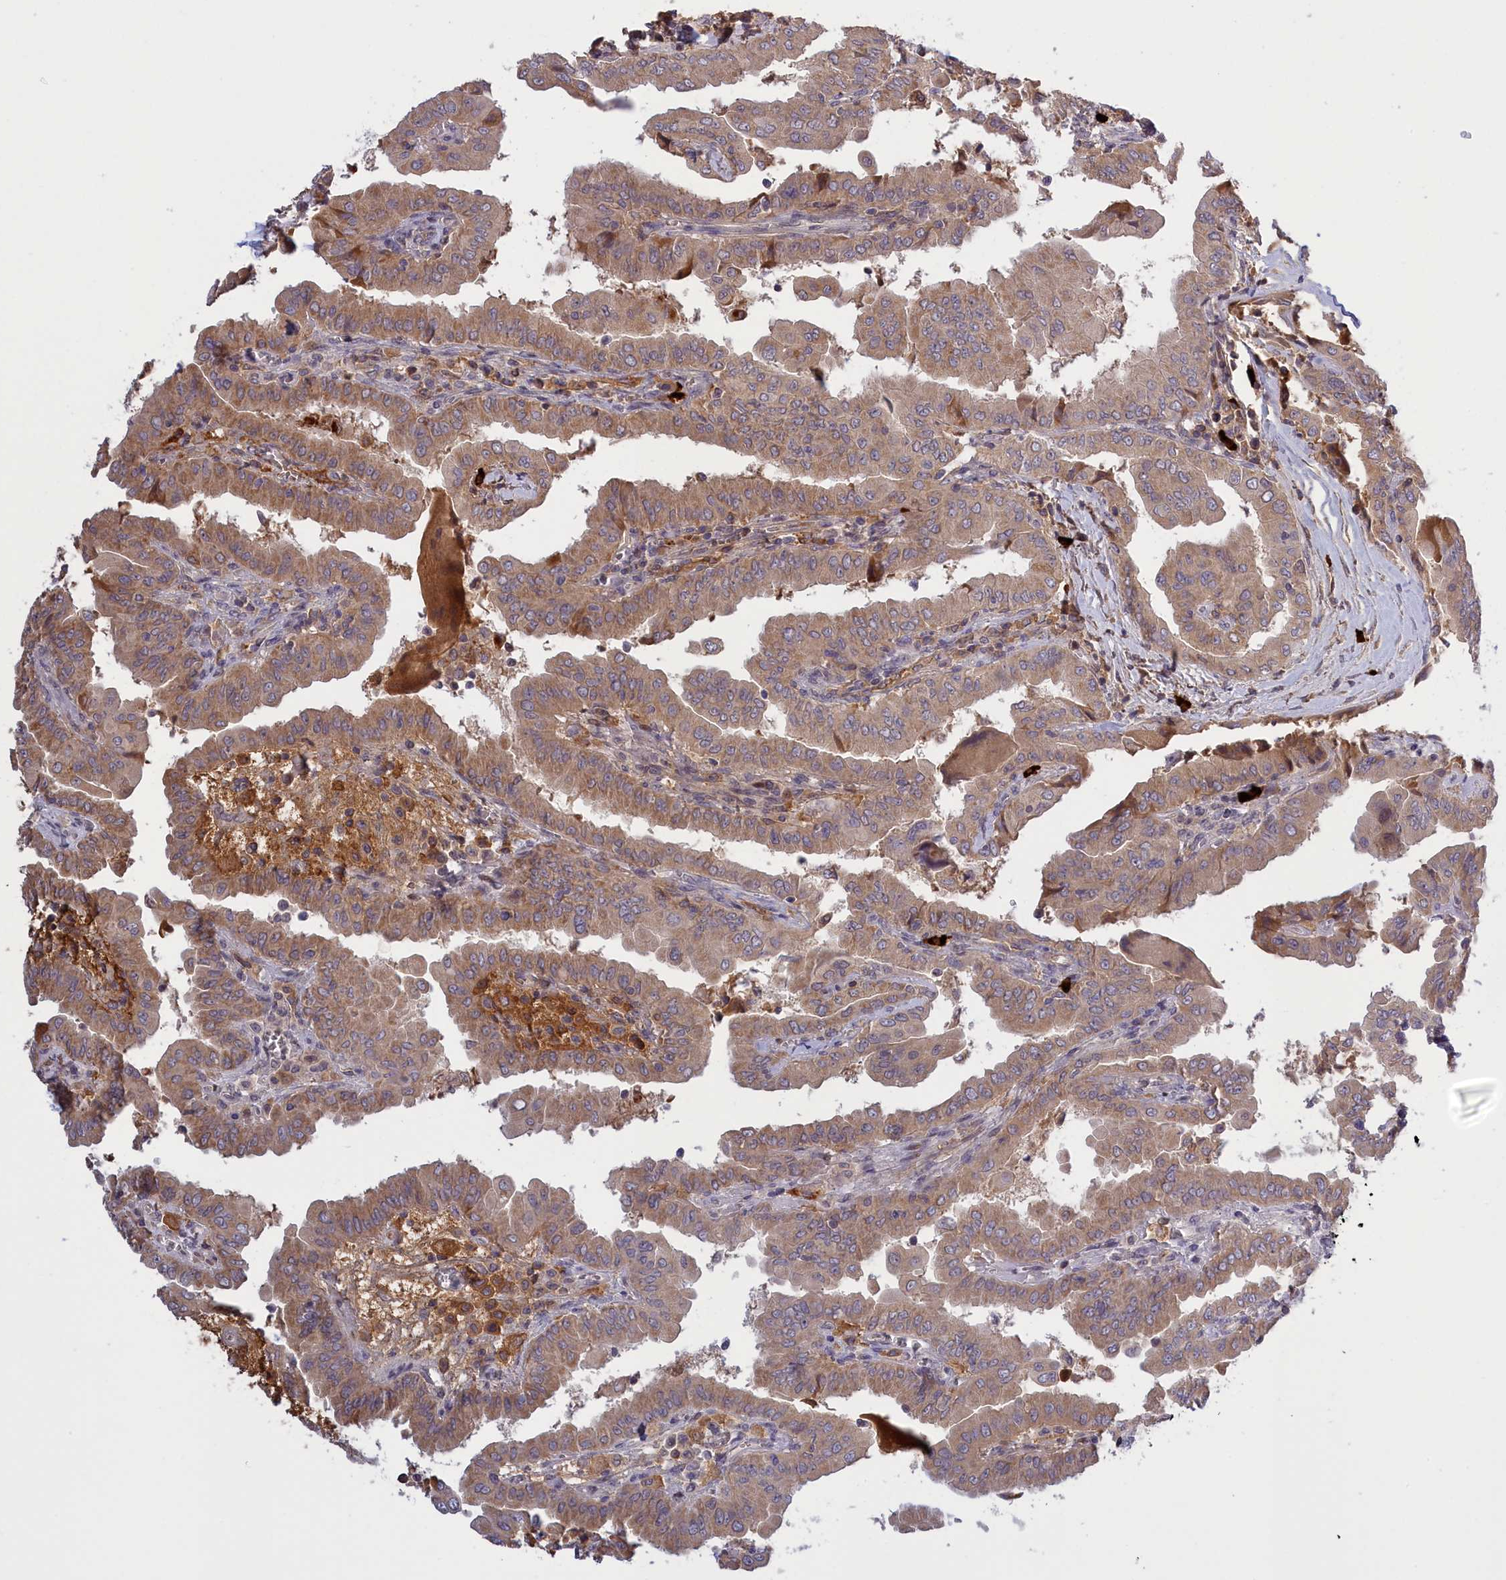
{"staining": {"intensity": "moderate", "quantity": ">75%", "location": "cytoplasmic/membranous"}, "tissue": "thyroid cancer", "cell_type": "Tumor cells", "image_type": "cancer", "snomed": [{"axis": "morphology", "description": "Papillary adenocarcinoma, NOS"}, {"axis": "topography", "description": "Thyroid gland"}], "caption": "This is an image of immunohistochemistry staining of thyroid papillary adenocarcinoma, which shows moderate staining in the cytoplasmic/membranous of tumor cells.", "gene": "RRAD", "patient": {"sex": "male", "age": 33}}